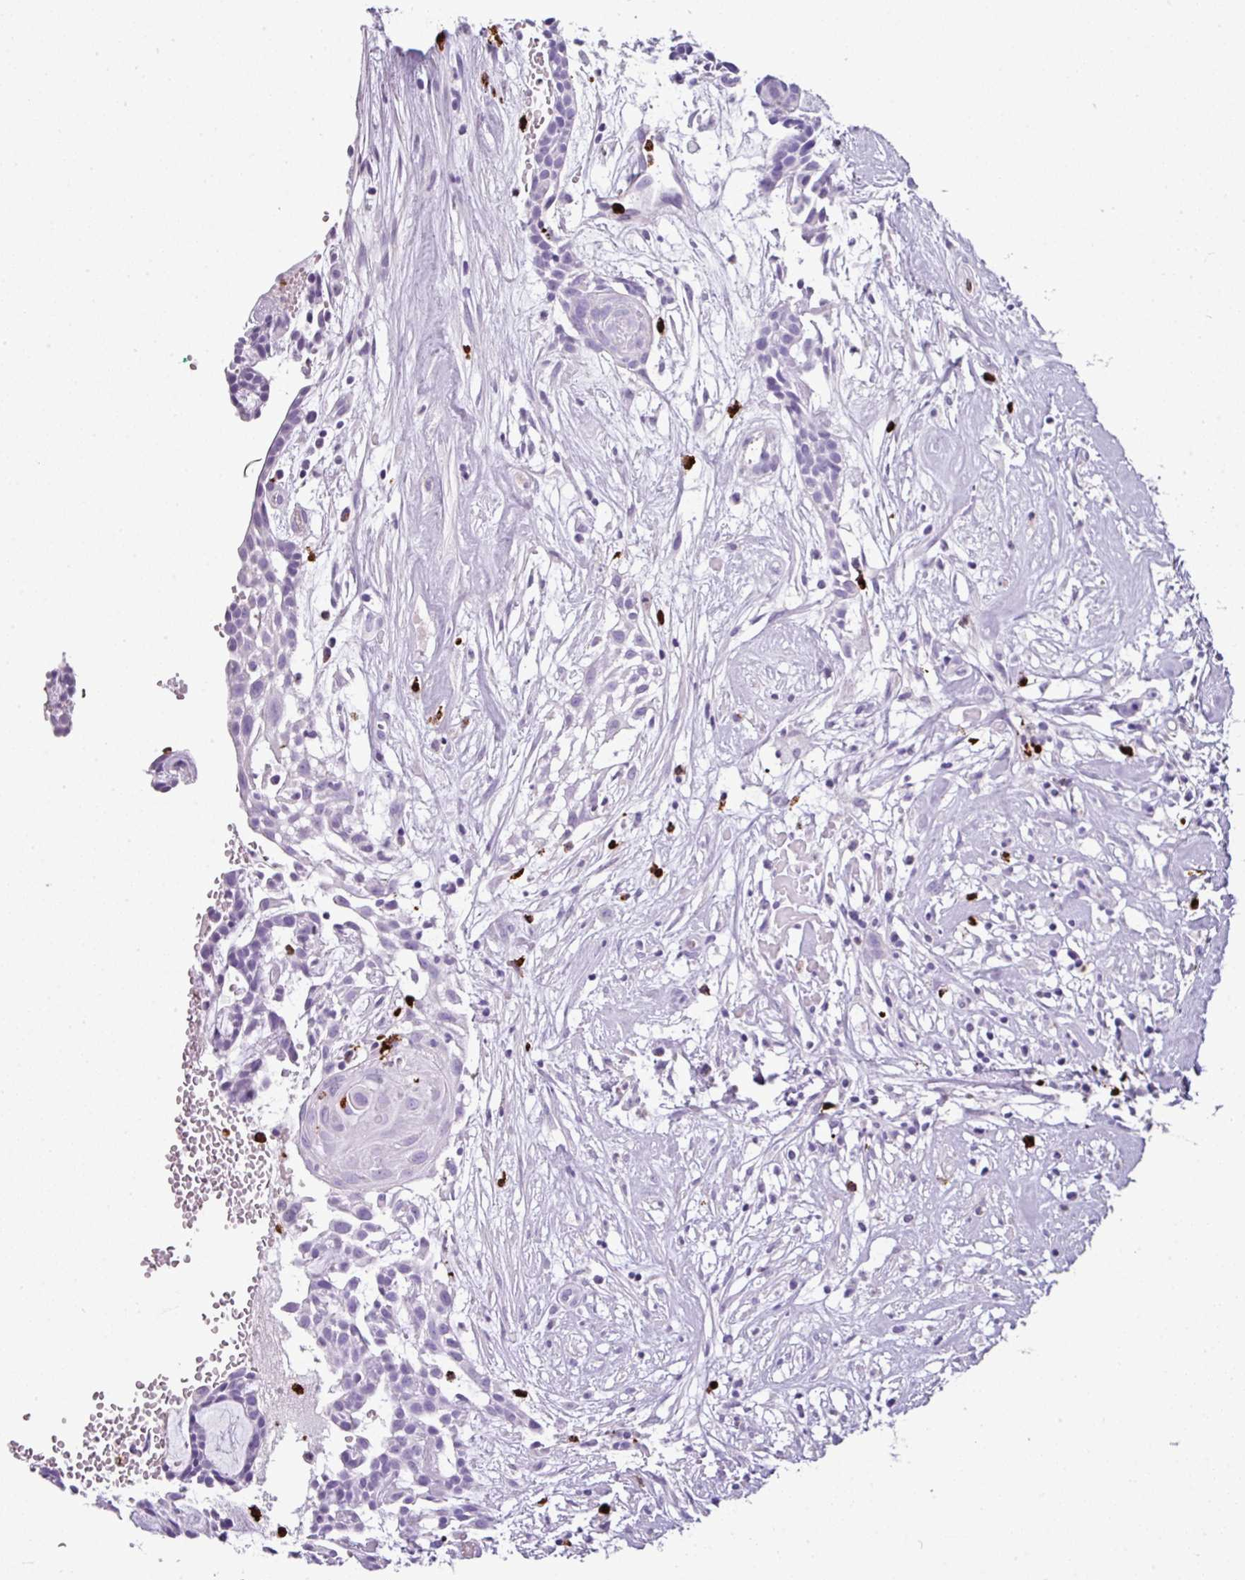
{"staining": {"intensity": "negative", "quantity": "none", "location": "none"}, "tissue": "head and neck cancer", "cell_type": "Tumor cells", "image_type": "cancer", "snomed": [{"axis": "morphology", "description": "Adenocarcinoma, NOS"}, {"axis": "topography", "description": "Subcutis"}, {"axis": "topography", "description": "Head-Neck"}], "caption": "This is a image of immunohistochemistry (IHC) staining of head and neck adenocarcinoma, which shows no staining in tumor cells. The staining was performed using DAB (3,3'-diaminobenzidine) to visualize the protein expression in brown, while the nuclei were stained in blue with hematoxylin (Magnification: 20x).", "gene": "CTSG", "patient": {"sex": "female", "age": 73}}